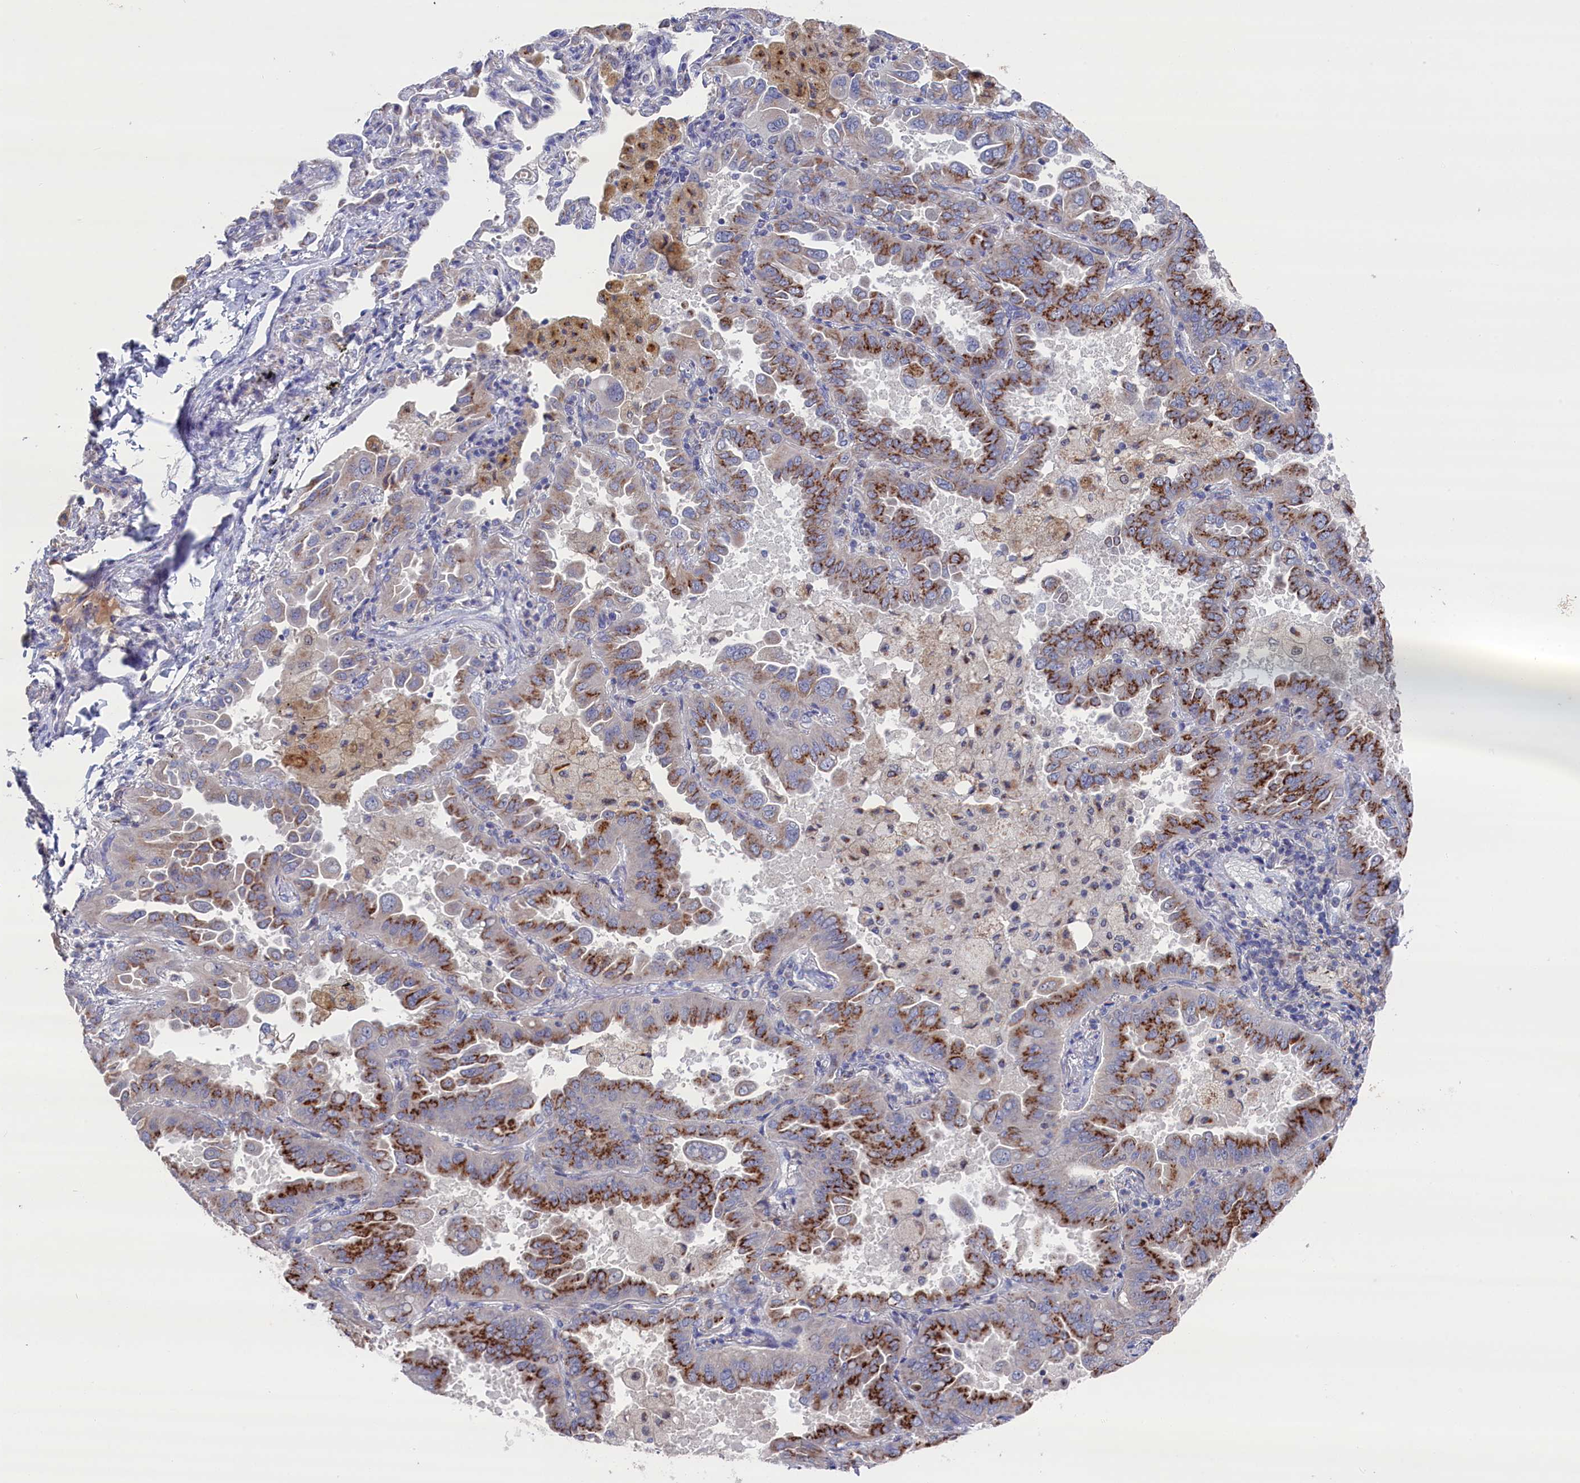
{"staining": {"intensity": "strong", "quantity": "25%-75%", "location": "cytoplasmic/membranous"}, "tissue": "lung cancer", "cell_type": "Tumor cells", "image_type": "cancer", "snomed": [{"axis": "morphology", "description": "Adenocarcinoma, NOS"}, {"axis": "topography", "description": "Lung"}], "caption": "Tumor cells reveal high levels of strong cytoplasmic/membranous staining in about 25%-75% of cells in human lung cancer (adenocarcinoma).", "gene": "GPR108", "patient": {"sex": "male", "age": 64}}